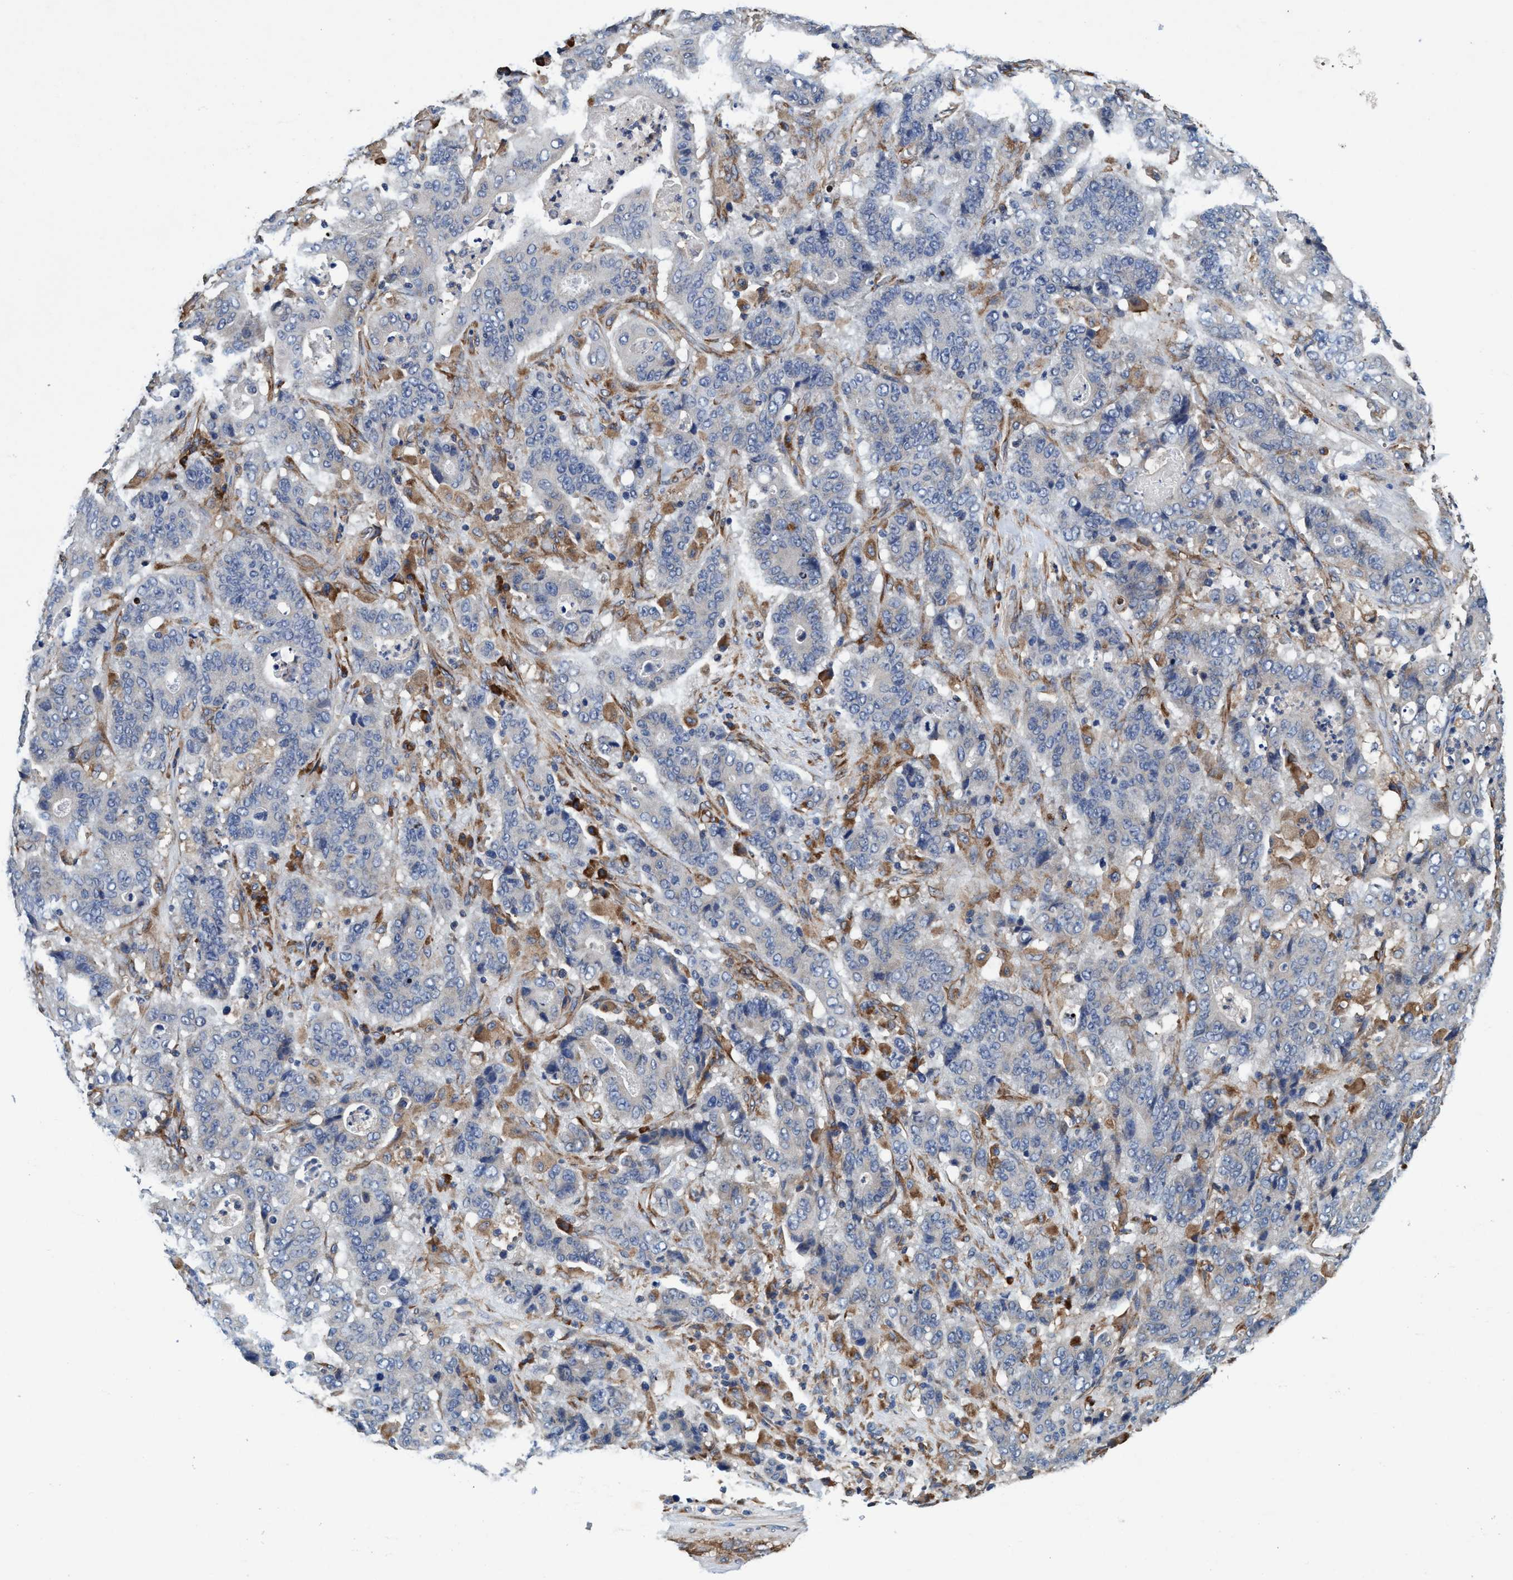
{"staining": {"intensity": "negative", "quantity": "none", "location": "none"}, "tissue": "stomach cancer", "cell_type": "Tumor cells", "image_type": "cancer", "snomed": [{"axis": "morphology", "description": "Adenocarcinoma, NOS"}, {"axis": "topography", "description": "Stomach"}], "caption": "The immunohistochemistry photomicrograph has no significant staining in tumor cells of stomach cancer (adenocarcinoma) tissue.", "gene": "ENDOG", "patient": {"sex": "female", "age": 73}}